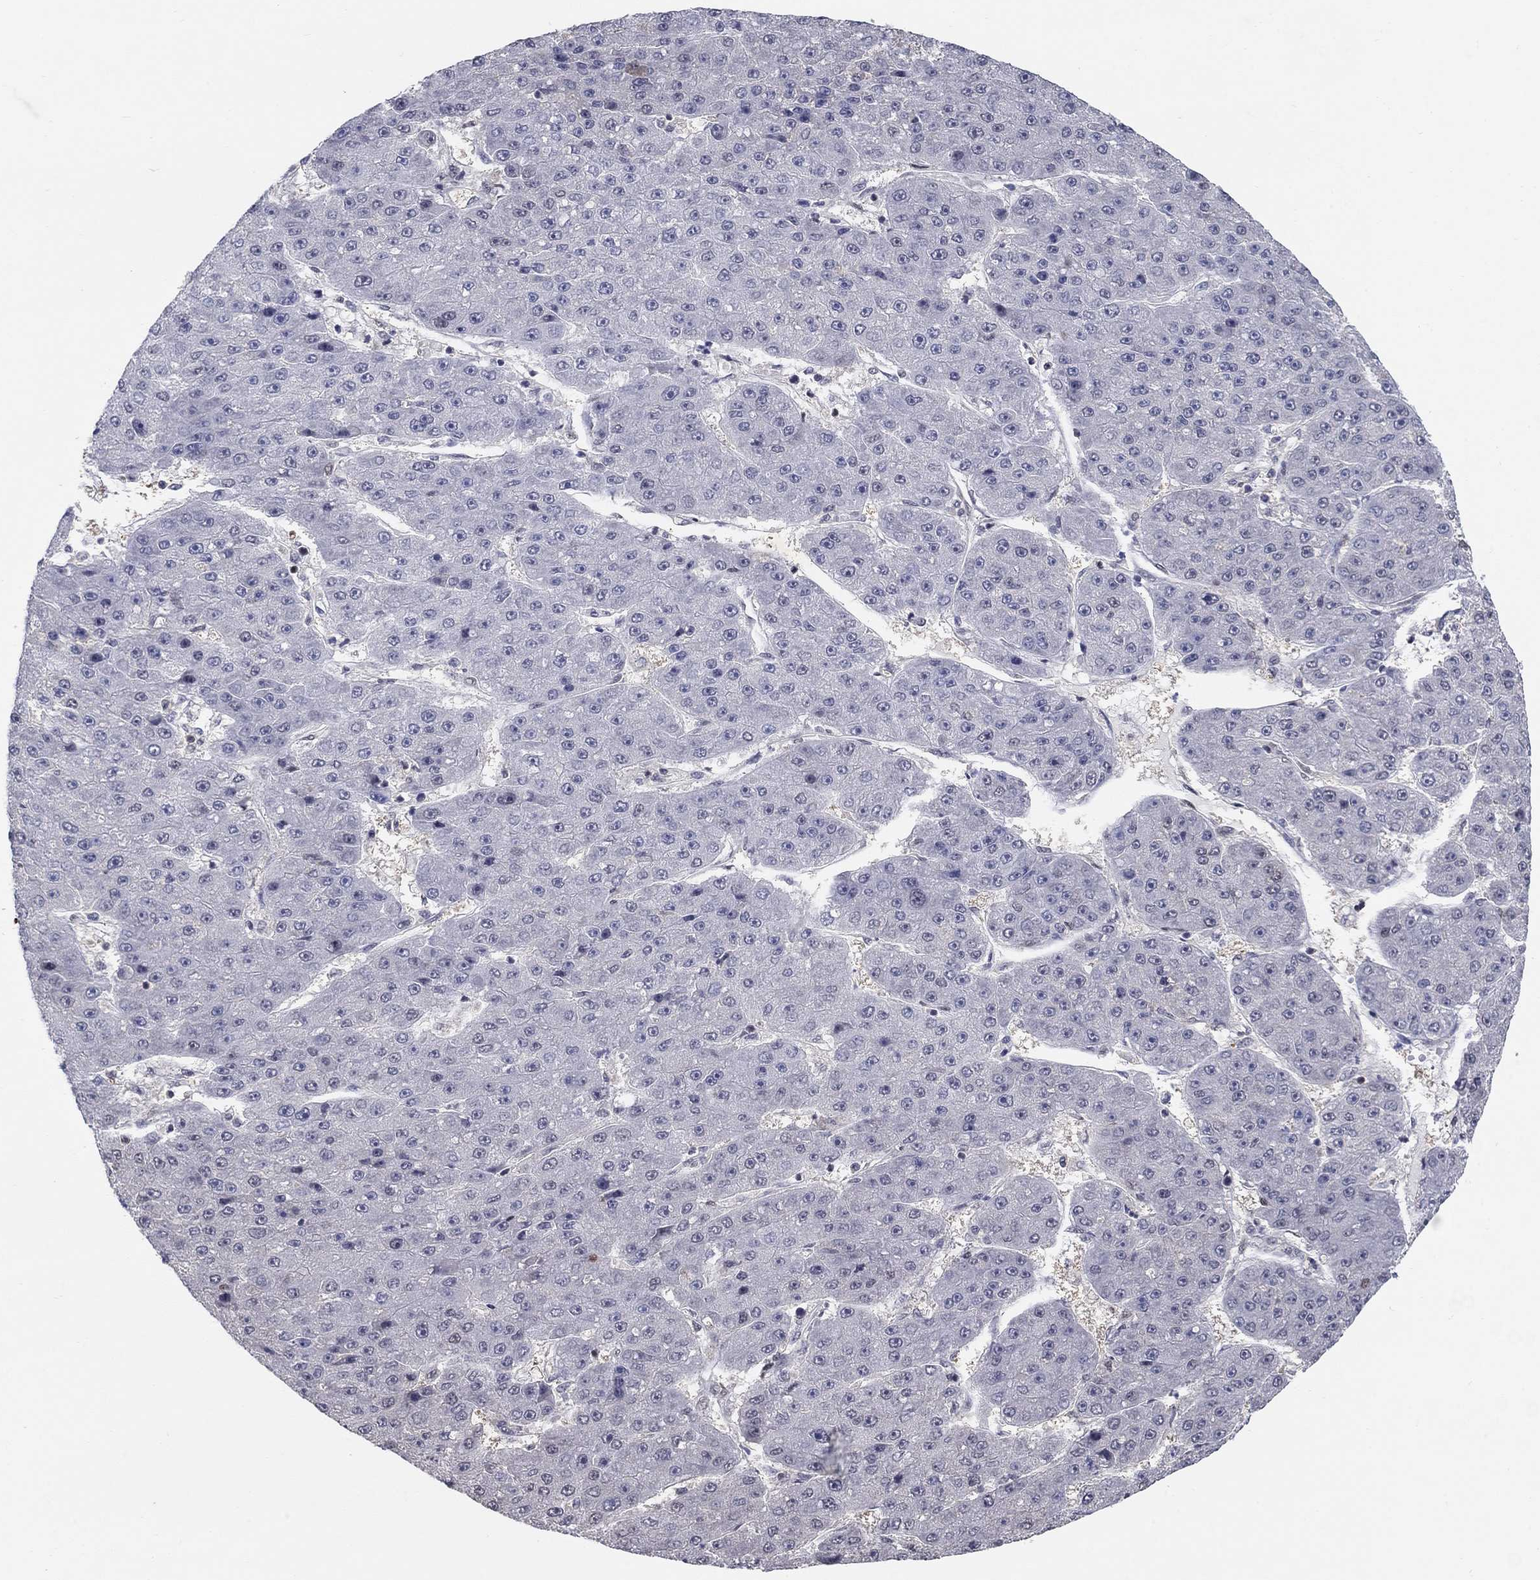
{"staining": {"intensity": "negative", "quantity": "none", "location": "none"}, "tissue": "liver cancer", "cell_type": "Tumor cells", "image_type": "cancer", "snomed": [{"axis": "morphology", "description": "Carcinoma, Hepatocellular, NOS"}, {"axis": "topography", "description": "Liver"}], "caption": "An immunohistochemistry micrograph of liver cancer is shown. There is no staining in tumor cells of liver cancer.", "gene": "CENPE", "patient": {"sex": "male", "age": 67}}